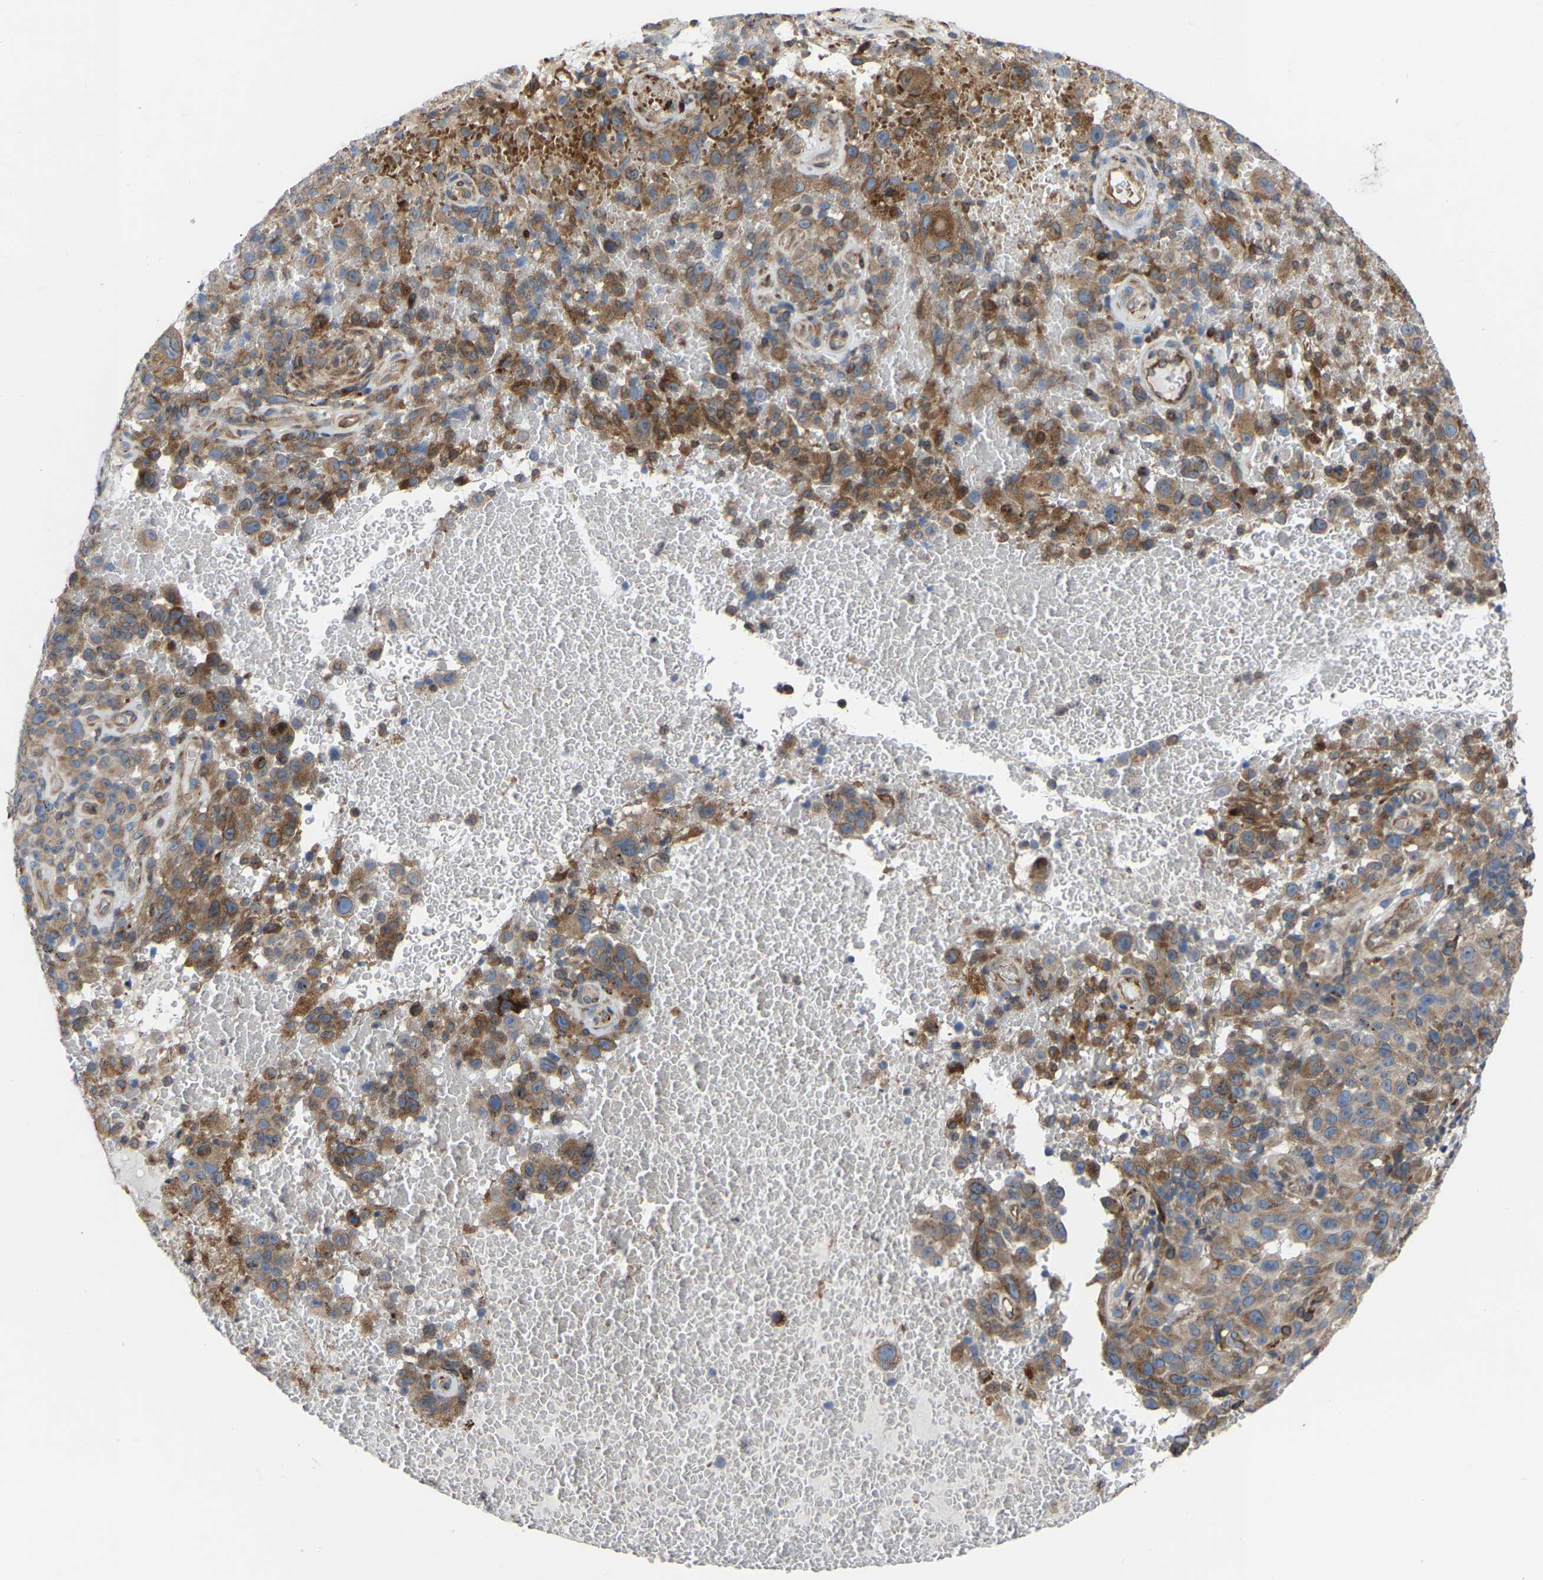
{"staining": {"intensity": "moderate", "quantity": ">75%", "location": "cytoplasmic/membranous"}, "tissue": "melanoma", "cell_type": "Tumor cells", "image_type": "cancer", "snomed": [{"axis": "morphology", "description": "Malignant melanoma, NOS"}, {"axis": "topography", "description": "Skin"}], "caption": "Moderate cytoplasmic/membranous protein positivity is identified in about >75% of tumor cells in malignant melanoma.", "gene": "TOR1B", "patient": {"sex": "female", "age": 82}}